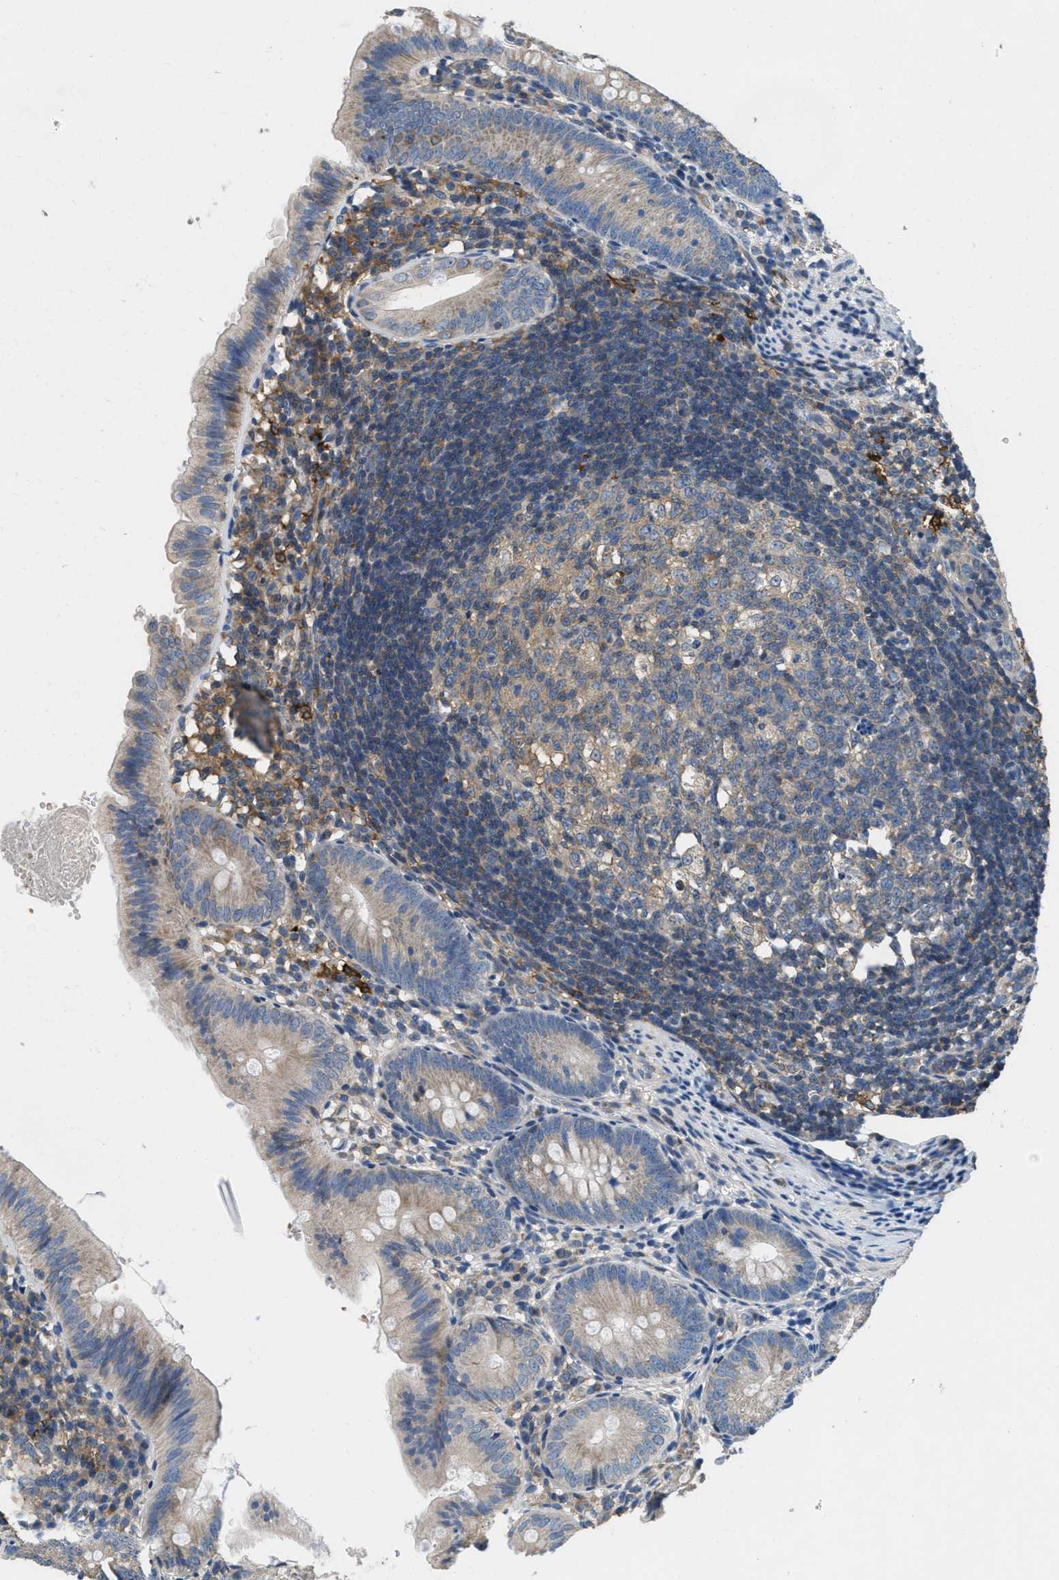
{"staining": {"intensity": "weak", "quantity": "25%-75%", "location": "cytoplasmic/membranous"}, "tissue": "appendix", "cell_type": "Glandular cells", "image_type": "normal", "snomed": [{"axis": "morphology", "description": "Normal tissue, NOS"}, {"axis": "topography", "description": "Appendix"}], "caption": "Immunohistochemical staining of normal appendix displays 25%-75% levels of weak cytoplasmic/membranous protein positivity in approximately 25%-75% of glandular cells. (DAB IHC, brown staining for protein, blue staining for nuclei).", "gene": "DGKE", "patient": {"sex": "male", "age": 1}}